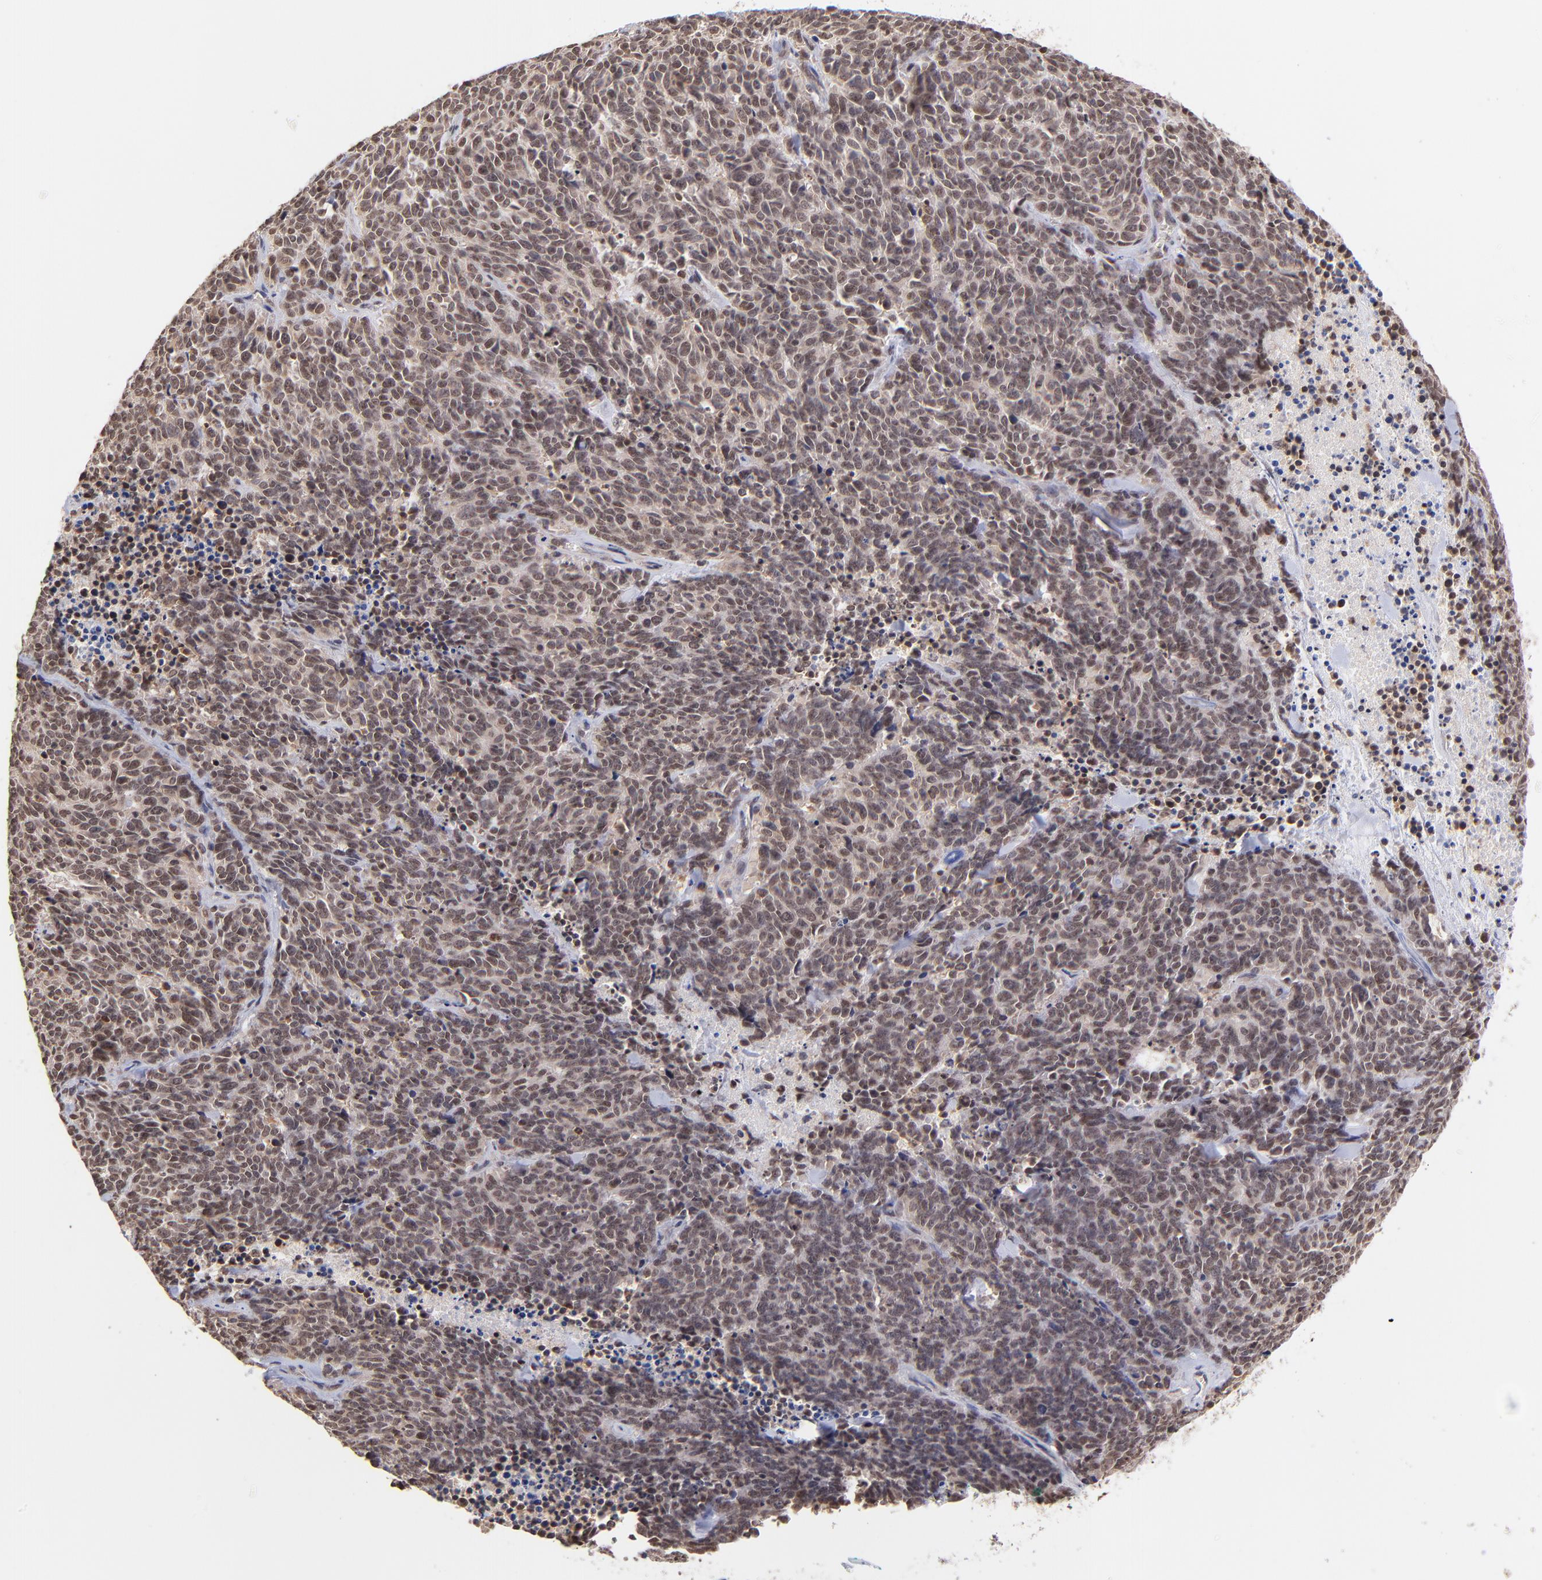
{"staining": {"intensity": "moderate", "quantity": ">75%", "location": "cytoplasmic/membranous,nuclear"}, "tissue": "lung cancer", "cell_type": "Tumor cells", "image_type": "cancer", "snomed": [{"axis": "morphology", "description": "Neoplasm, malignant, NOS"}, {"axis": "topography", "description": "Lung"}], "caption": "This image shows neoplasm (malignant) (lung) stained with immunohistochemistry to label a protein in brown. The cytoplasmic/membranous and nuclear of tumor cells show moderate positivity for the protein. Nuclei are counter-stained blue.", "gene": "WDR25", "patient": {"sex": "female", "age": 58}}